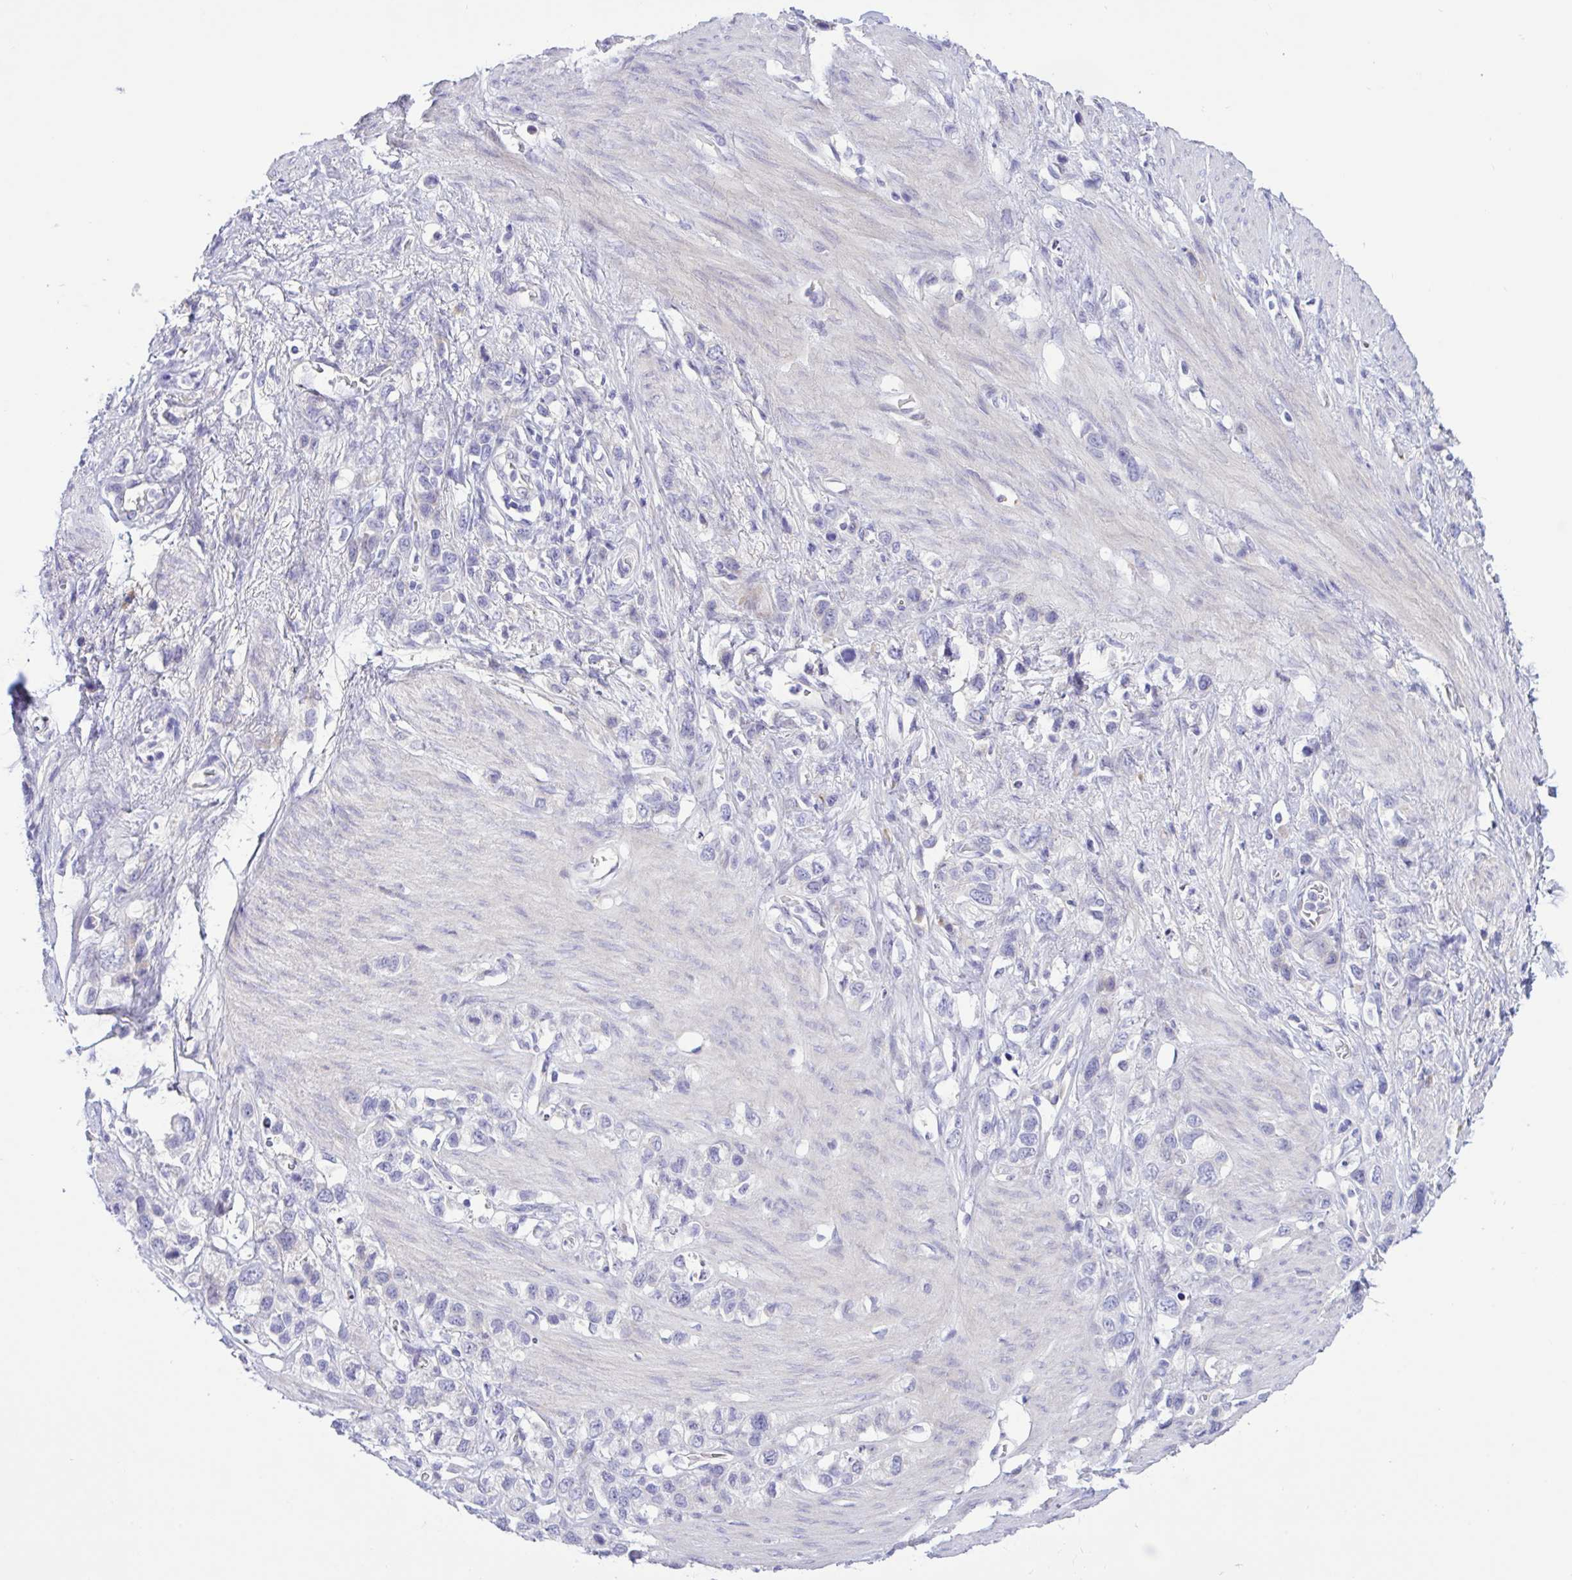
{"staining": {"intensity": "negative", "quantity": "none", "location": "none"}, "tissue": "stomach cancer", "cell_type": "Tumor cells", "image_type": "cancer", "snomed": [{"axis": "morphology", "description": "Adenocarcinoma, NOS"}, {"axis": "topography", "description": "Stomach"}], "caption": "Human adenocarcinoma (stomach) stained for a protein using immunohistochemistry shows no expression in tumor cells.", "gene": "DSC3", "patient": {"sex": "female", "age": 65}}